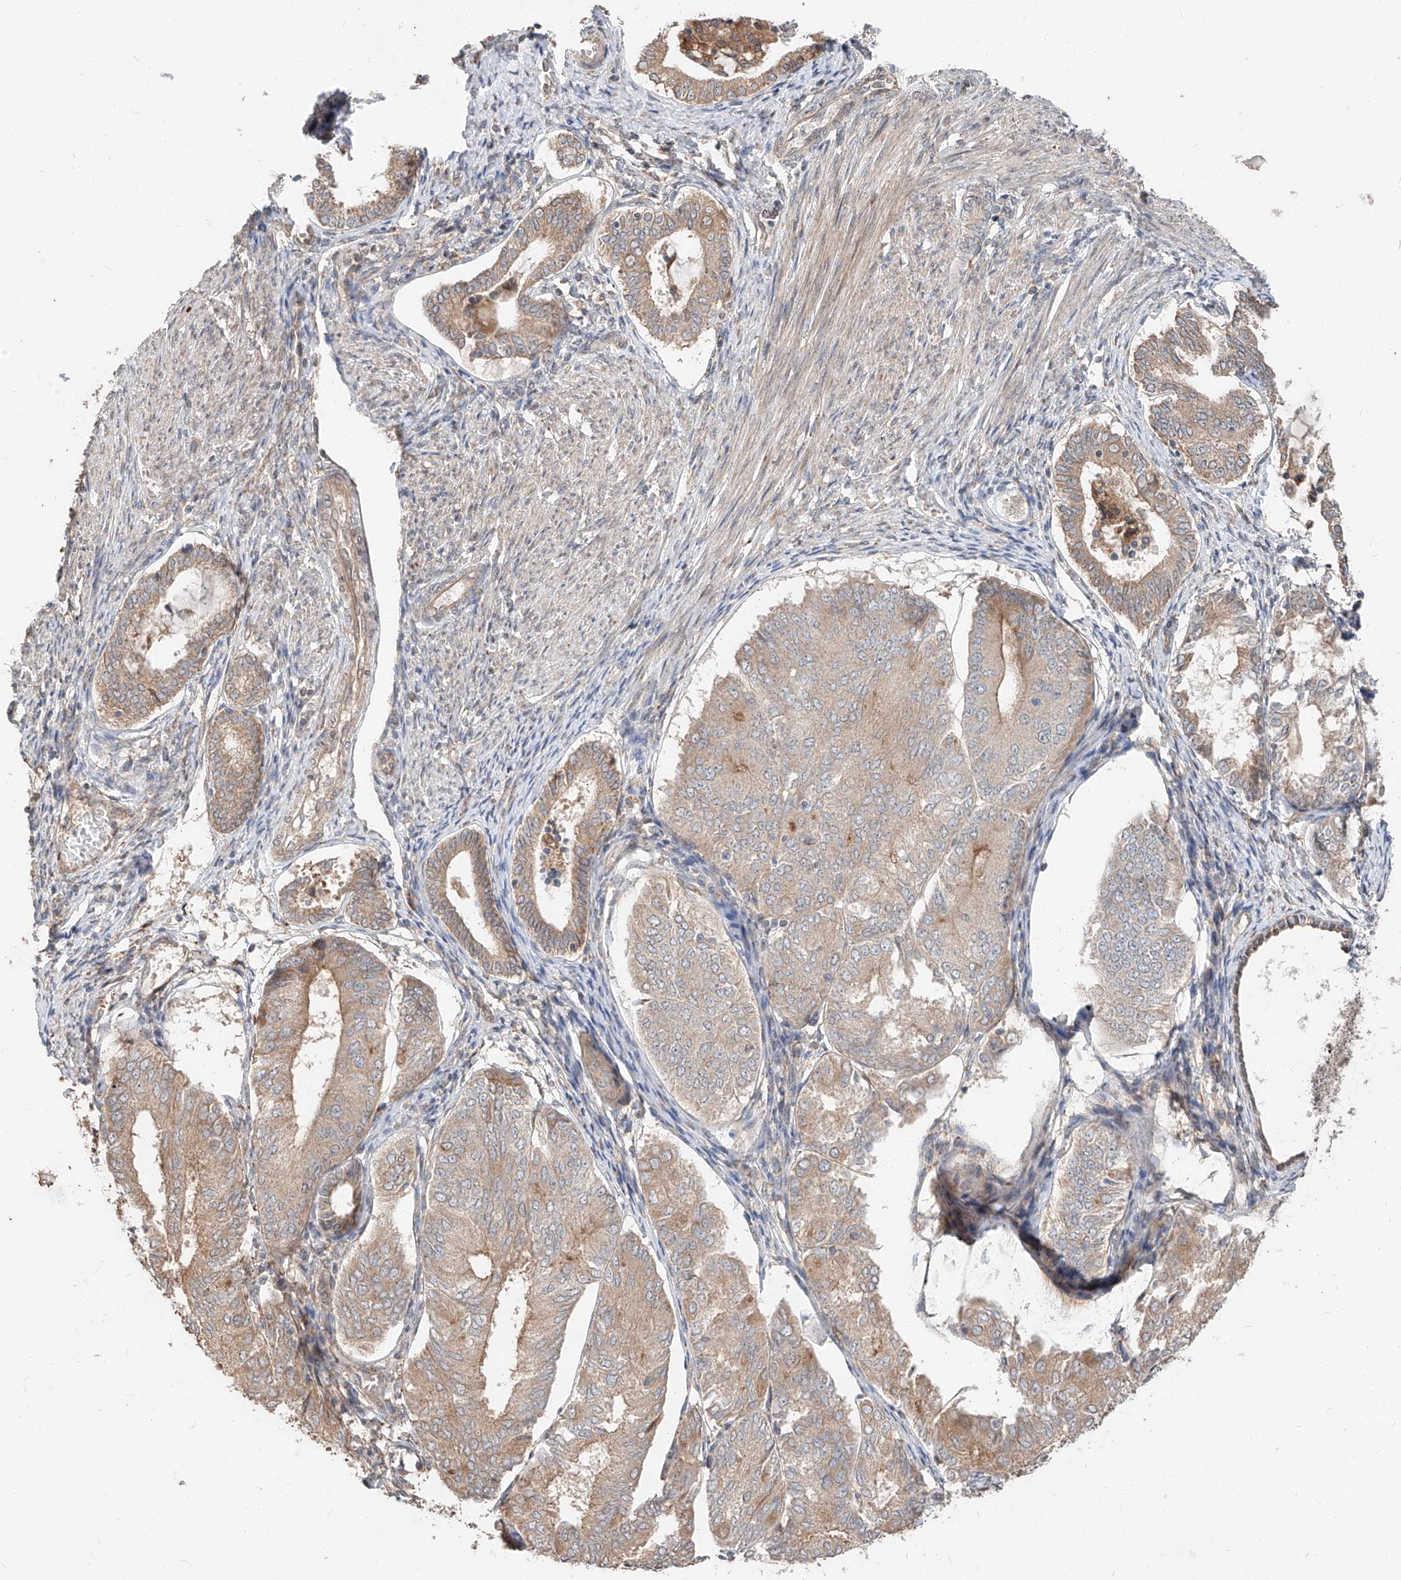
{"staining": {"intensity": "weak", "quantity": ">75%", "location": "cytoplasmic/membranous"}, "tissue": "endometrial cancer", "cell_type": "Tumor cells", "image_type": "cancer", "snomed": [{"axis": "morphology", "description": "Adenocarcinoma, NOS"}, {"axis": "topography", "description": "Endometrium"}], "caption": "Protein staining of endometrial cancer tissue exhibits weak cytoplasmic/membranous positivity in approximately >75% of tumor cells. Immunohistochemistry (ihc) stains the protein in brown and the nuclei are stained blue.", "gene": "STX19", "patient": {"sex": "female", "age": 81}}